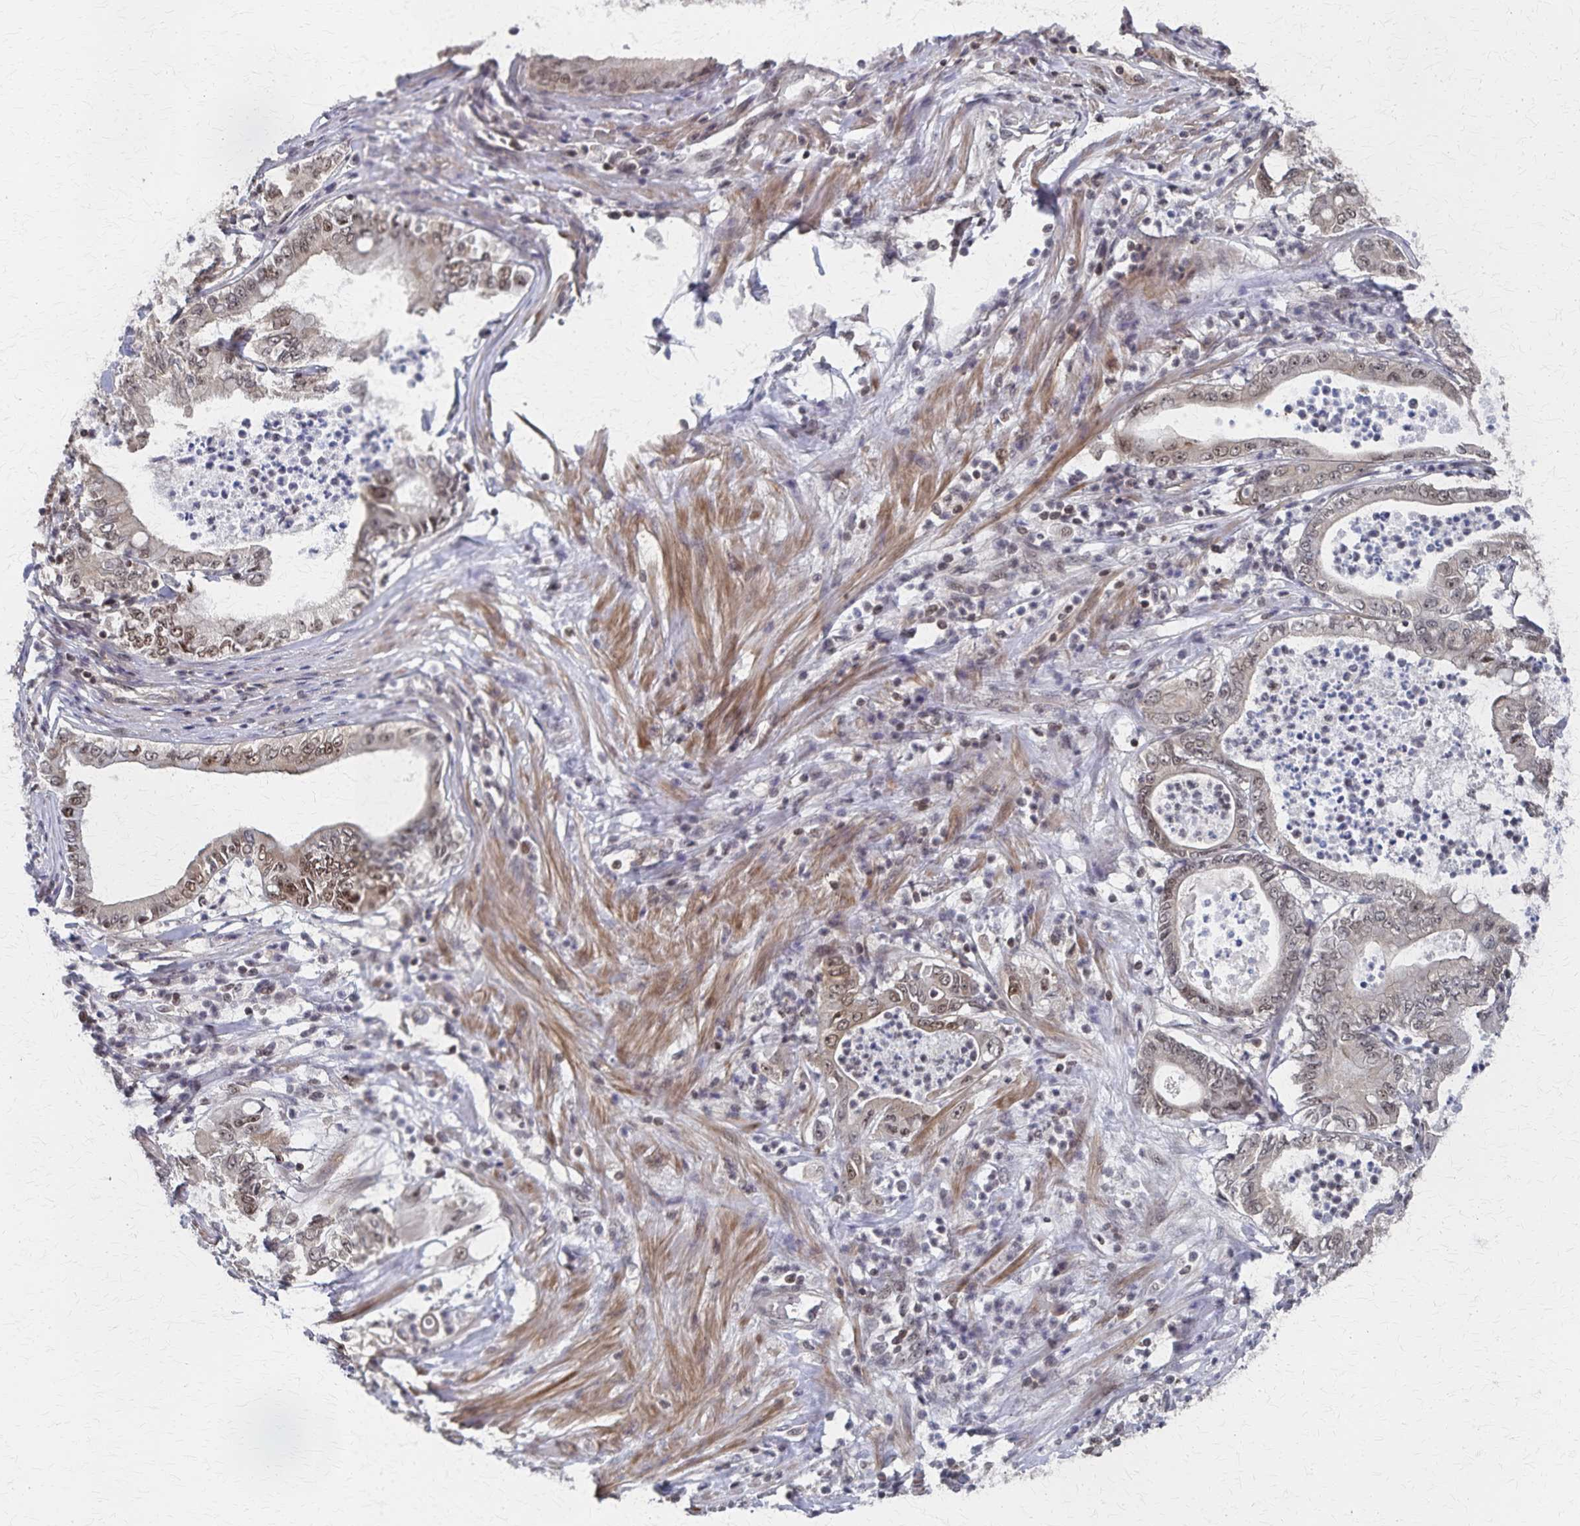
{"staining": {"intensity": "moderate", "quantity": "25%-75%", "location": "nuclear"}, "tissue": "pancreatic cancer", "cell_type": "Tumor cells", "image_type": "cancer", "snomed": [{"axis": "morphology", "description": "Adenocarcinoma, NOS"}, {"axis": "topography", "description": "Pancreas"}], "caption": "This photomicrograph displays IHC staining of human pancreatic cancer, with medium moderate nuclear positivity in about 25%-75% of tumor cells.", "gene": "GTF2B", "patient": {"sex": "male", "age": 71}}